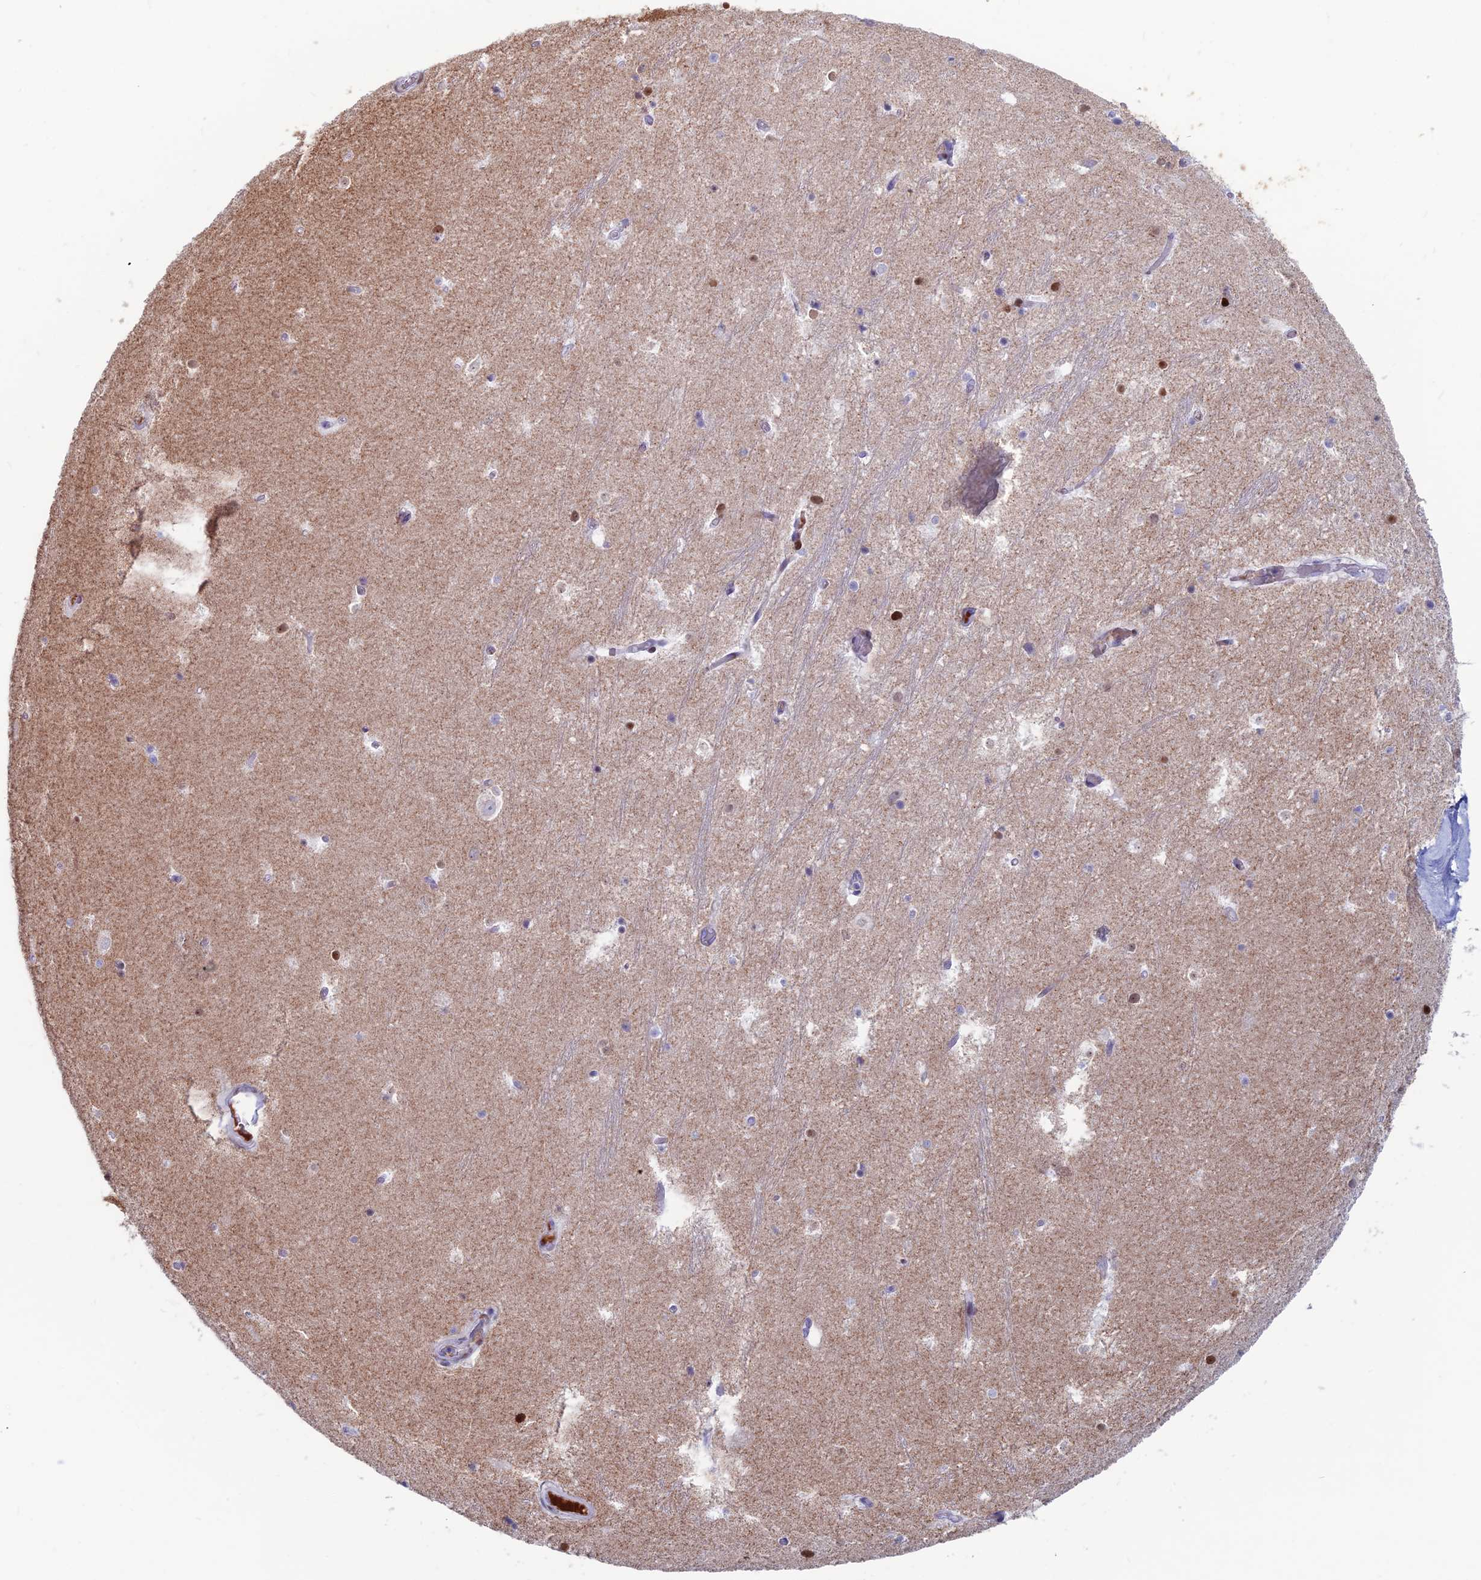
{"staining": {"intensity": "moderate", "quantity": "25%-75%", "location": "nuclear"}, "tissue": "hippocampus", "cell_type": "Glial cells", "image_type": "normal", "snomed": [{"axis": "morphology", "description": "Normal tissue, NOS"}, {"axis": "topography", "description": "Hippocampus"}], "caption": "A brown stain highlights moderate nuclear staining of a protein in glial cells of normal human hippocampus. (brown staining indicates protein expression, while blue staining denotes nuclei).", "gene": "CERS6", "patient": {"sex": "female", "age": 52}}